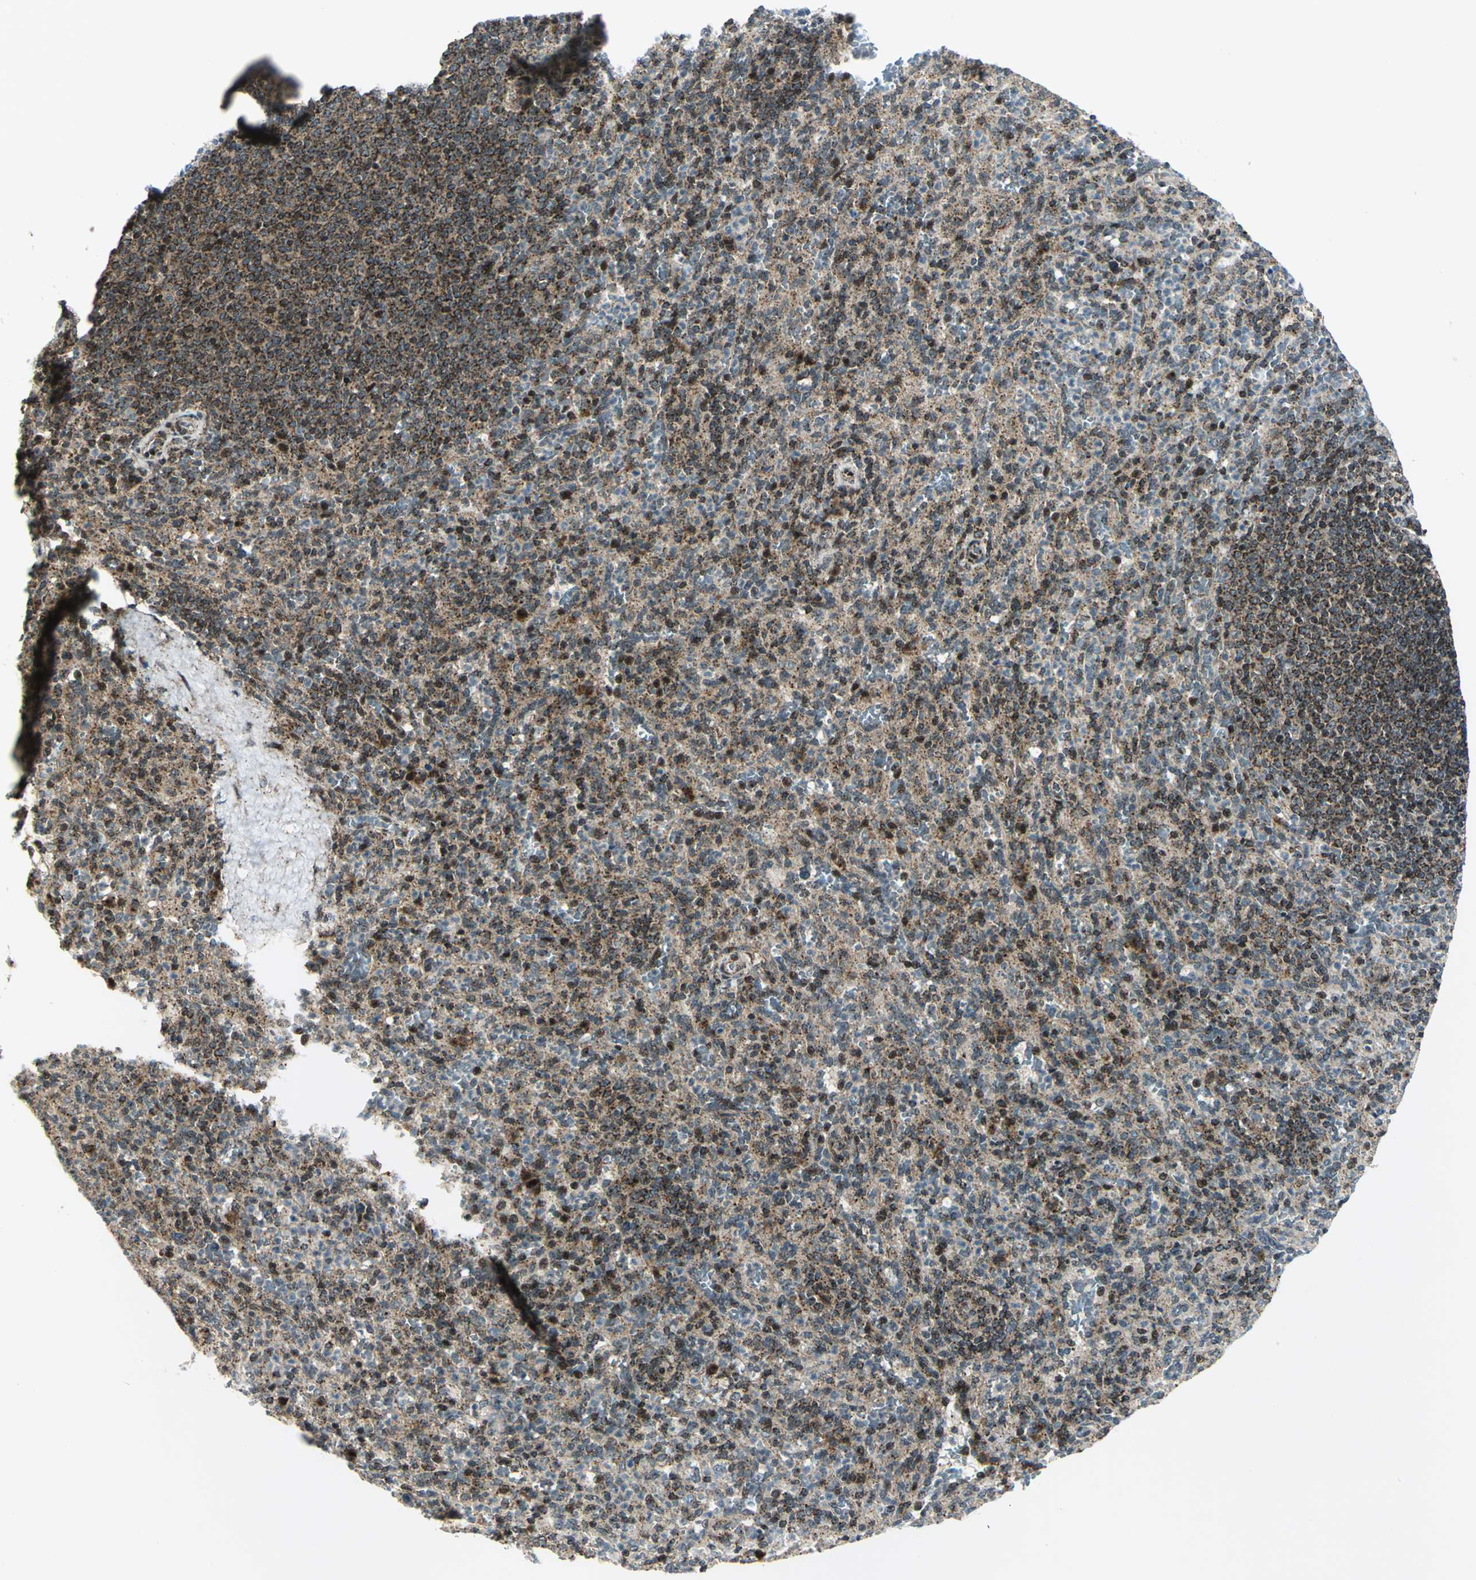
{"staining": {"intensity": "moderate", "quantity": "<25%", "location": "cytoplasmic/membranous,nuclear"}, "tissue": "spleen", "cell_type": "Cells in red pulp", "image_type": "normal", "snomed": [{"axis": "morphology", "description": "Normal tissue, NOS"}, {"axis": "topography", "description": "Spleen"}], "caption": "Moderate cytoplasmic/membranous,nuclear protein staining is seen in approximately <25% of cells in red pulp in spleen. (Stains: DAB (3,3'-diaminobenzidine) in brown, nuclei in blue, Microscopy: brightfield microscopy at high magnification).", "gene": "ATP6V1A", "patient": {"sex": "male", "age": 36}}